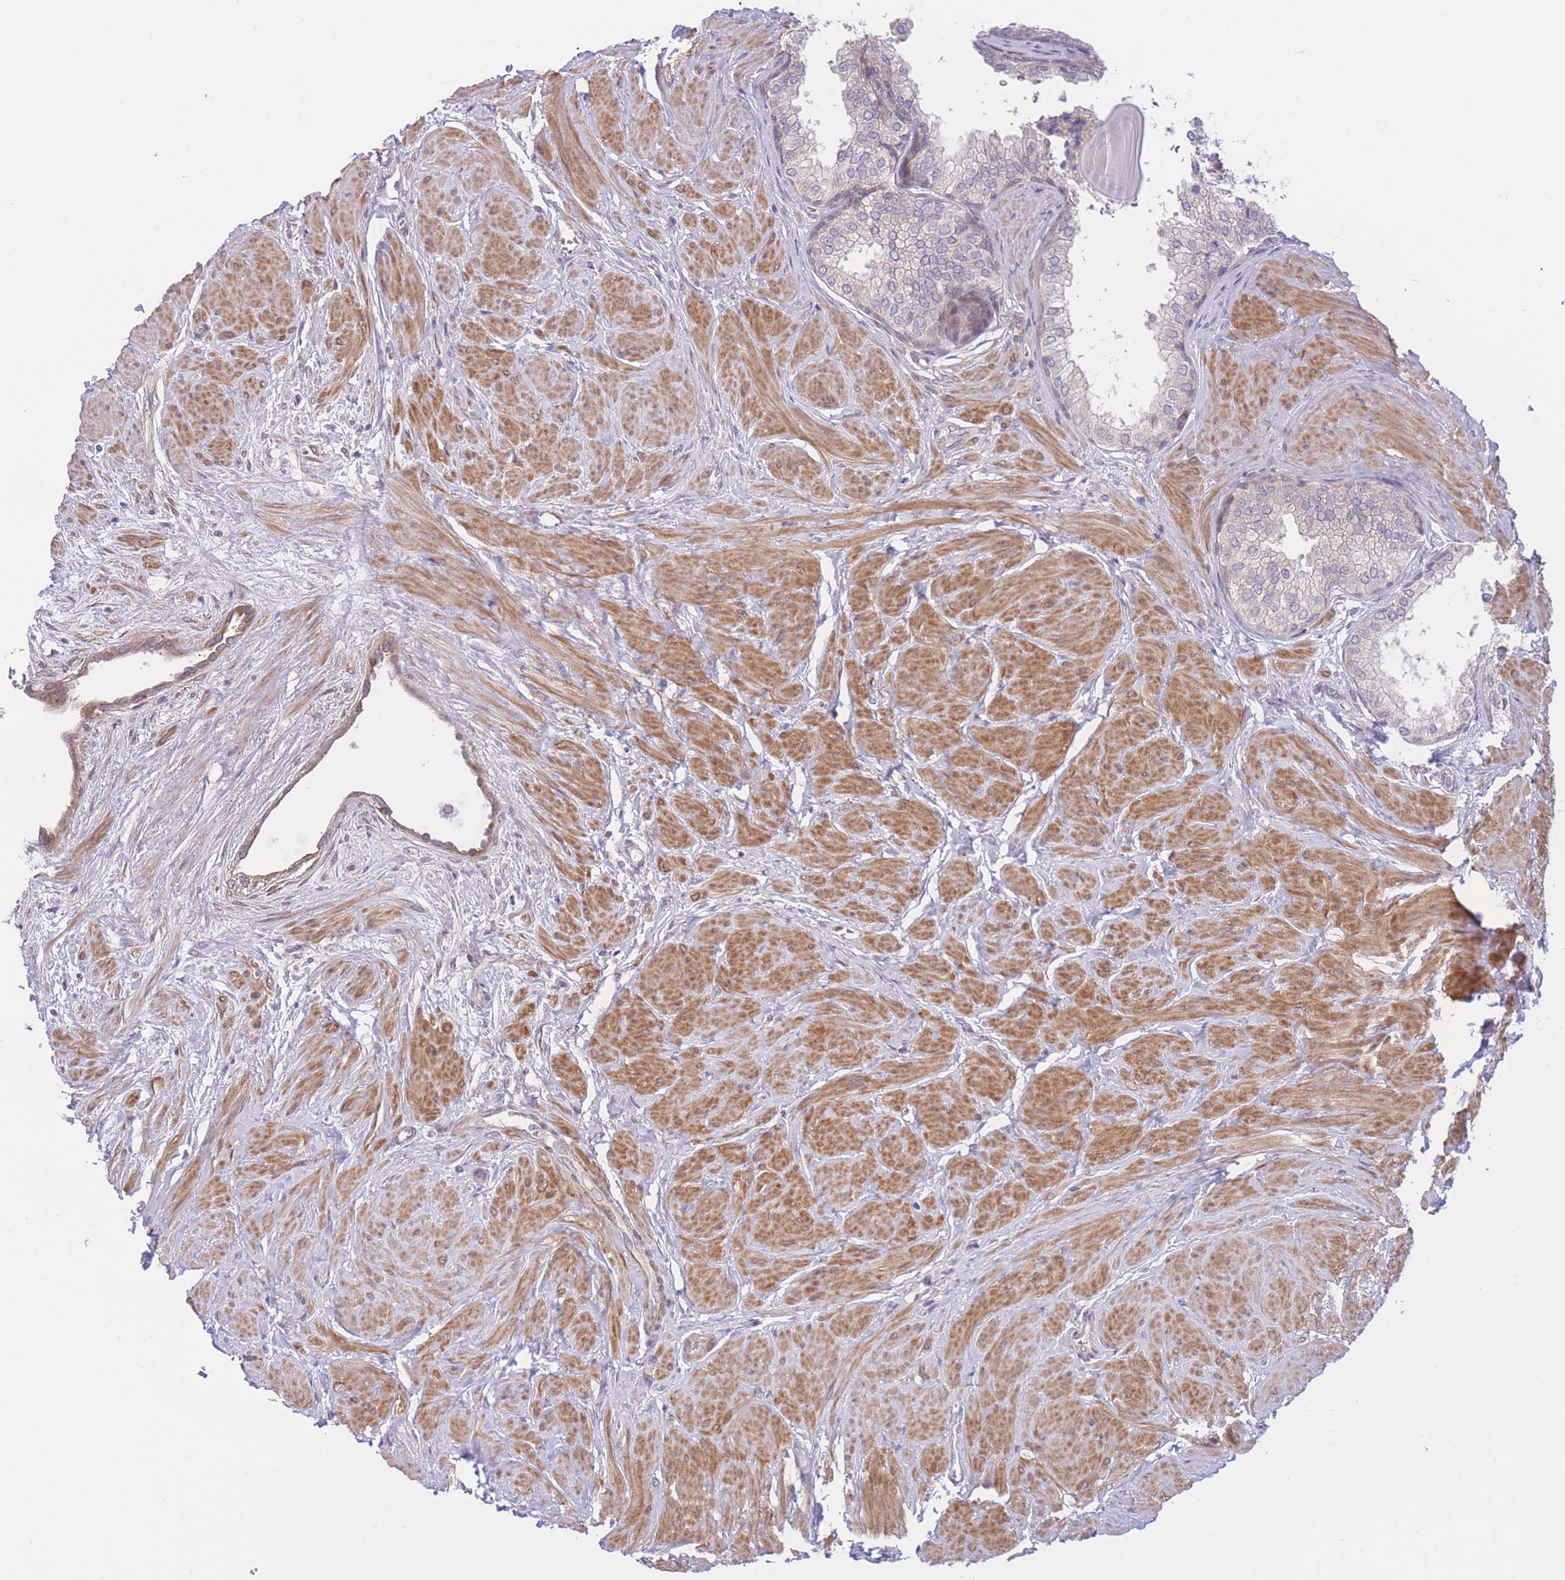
{"staining": {"intensity": "negative", "quantity": "none", "location": "none"}, "tissue": "prostate", "cell_type": "Glandular cells", "image_type": "normal", "snomed": [{"axis": "morphology", "description": "Normal tissue, NOS"}, {"axis": "topography", "description": "Prostate"}], "caption": "This is an immunohistochemistry photomicrograph of unremarkable human prostate. There is no positivity in glandular cells.", "gene": "CDC25B", "patient": {"sex": "male", "age": 48}}